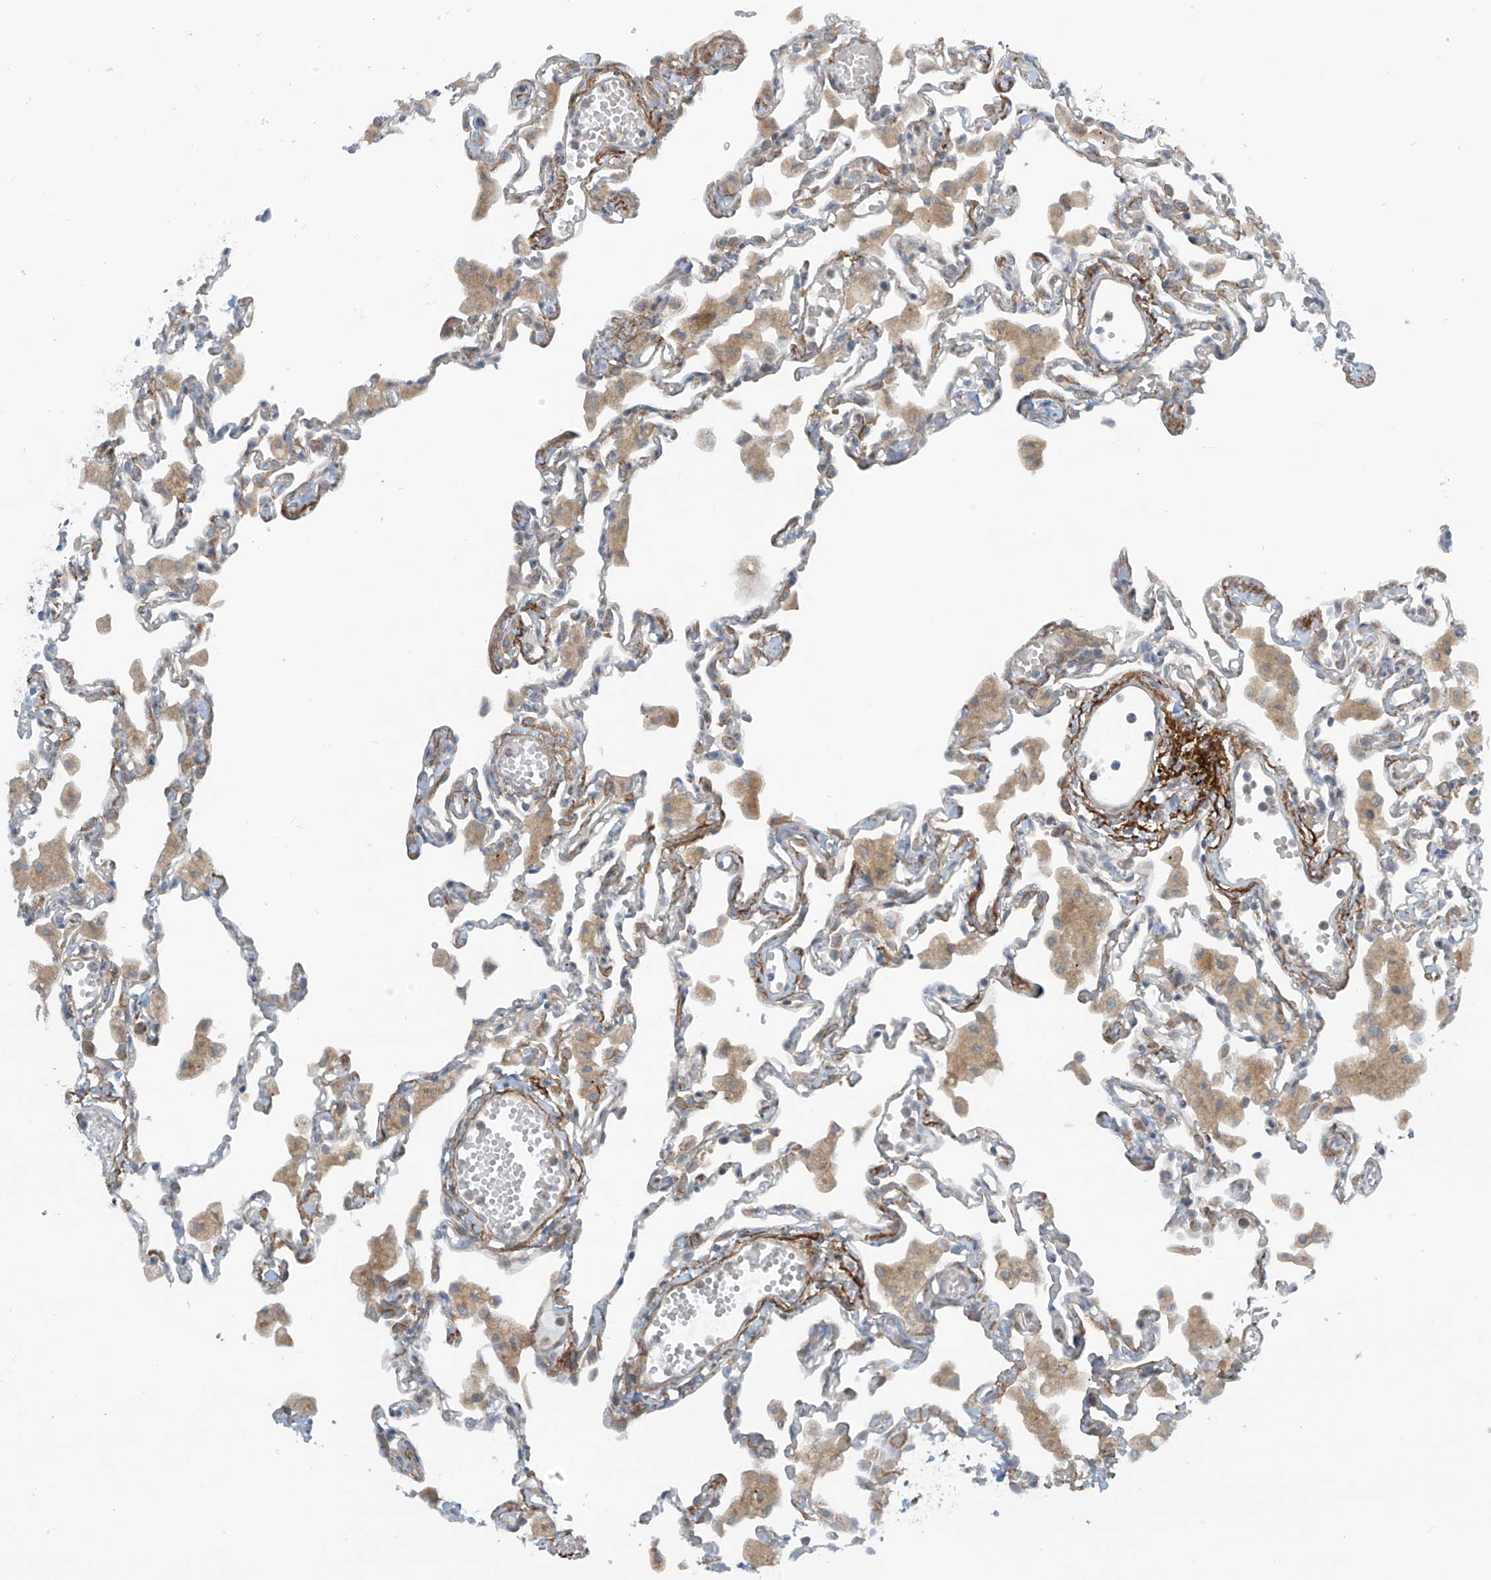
{"staining": {"intensity": "weak", "quantity": "<25%", "location": "cytoplasmic/membranous"}, "tissue": "lung", "cell_type": "Alveolar cells", "image_type": "normal", "snomed": [{"axis": "morphology", "description": "Normal tissue, NOS"}, {"axis": "topography", "description": "Bronchus"}, {"axis": "topography", "description": "Lung"}], "caption": "Protein analysis of normal lung displays no significant positivity in alveolar cells.", "gene": "FSD1L", "patient": {"sex": "female", "age": 49}}